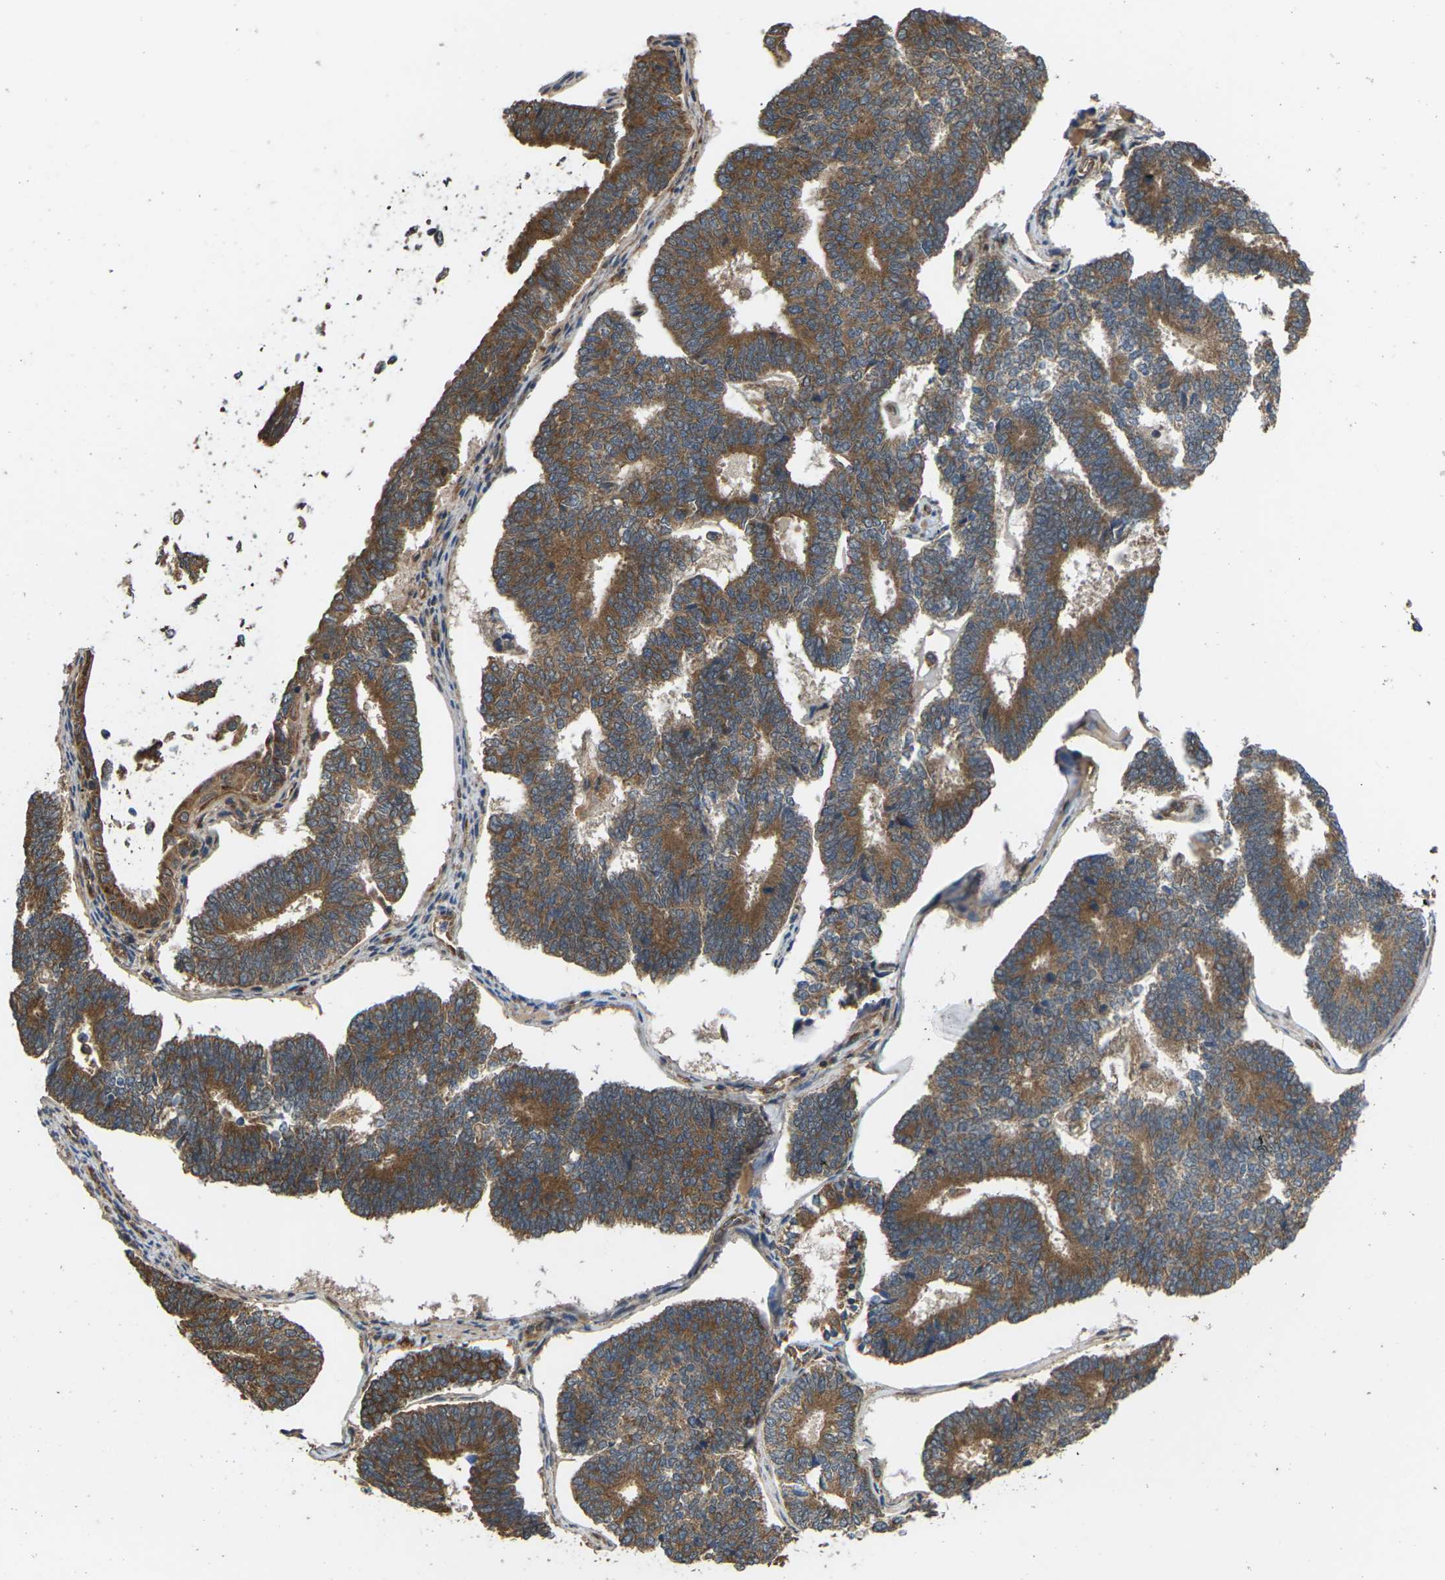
{"staining": {"intensity": "moderate", "quantity": ">75%", "location": "cytoplasmic/membranous"}, "tissue": "endometrial cancer", "cell_type": "Tumor cells", "image_type": "cancer", "snomed": [{"axis": "morphology", "description": "Adenocarcinoma, NOS"}, {"axis": "topography", "description": "Endometrium"}], "caption": "Immunohistochemistry (IHC) (DAB (3,3'-diaminobenzidine)) staining of adenocarcinoma (endometrial) displays moderate cytoplasmic/membranous protein staining in about >75% of tumor cells.", "gene": "NRAS", "patient": {"sex": "female", "age": 70}}